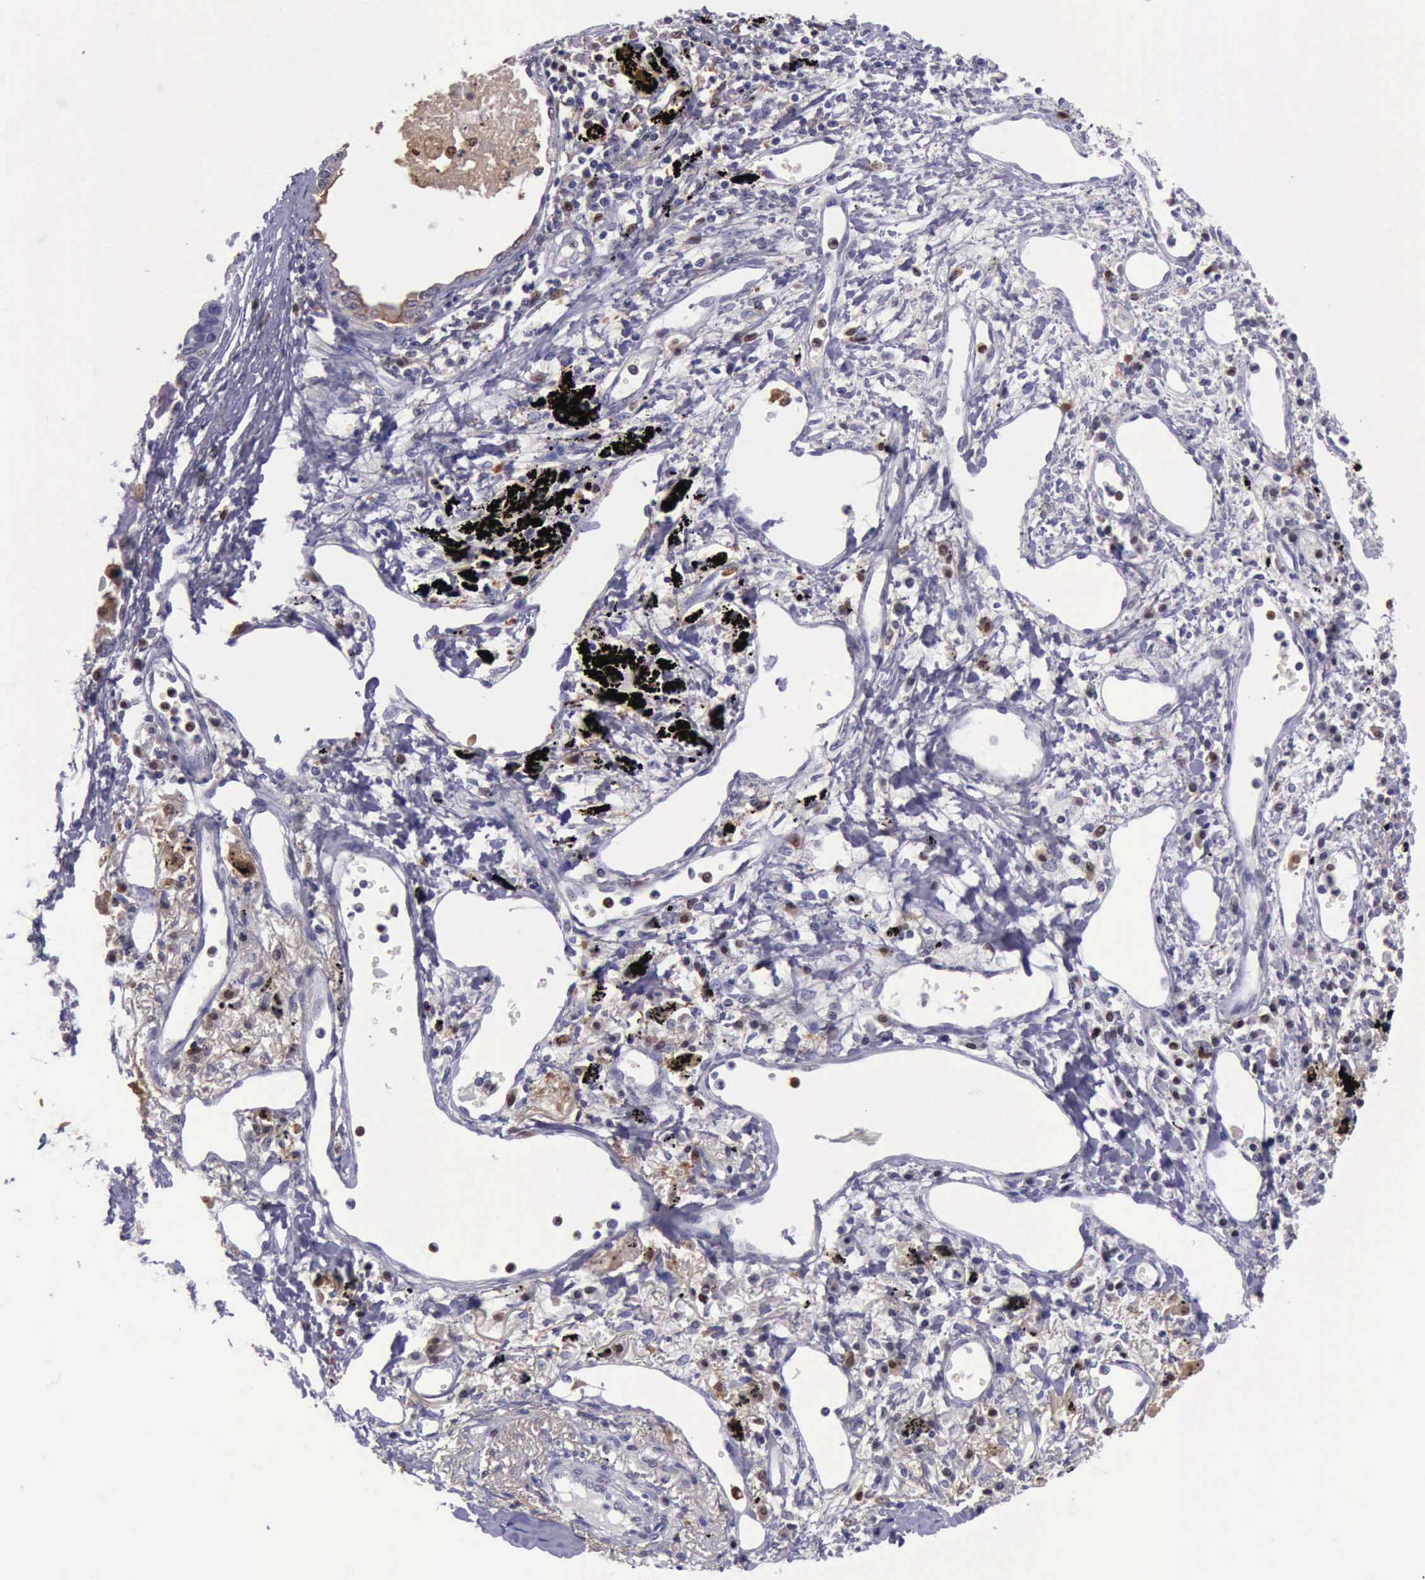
{"staining": {"intensity": "weak", "quantity": "<25%", "location": "cytoplasmic/membranous,nuclear"}, "tissue": "lung cancer", "cell_type": "Tumor cells", "image_type": "cancer", "snomed": [{"axis": "morphology", "description": "Squamous cell carcinoma, NOS"}, {"axis": "topography", "description": "Lung"}], "caption": "IHC of human lung cancer (squamous cell carcinoma) exhibits no positivity in tumor cells. Brightfield microscopy of immunohistochemistry (IHC) stained with DAB (3,3'-diaminobenzidine) (brown) and hematoxylin (blue), captured at high magnification.", "gene": "TYMP", "patient": {"sex": "male", "age": 71}}